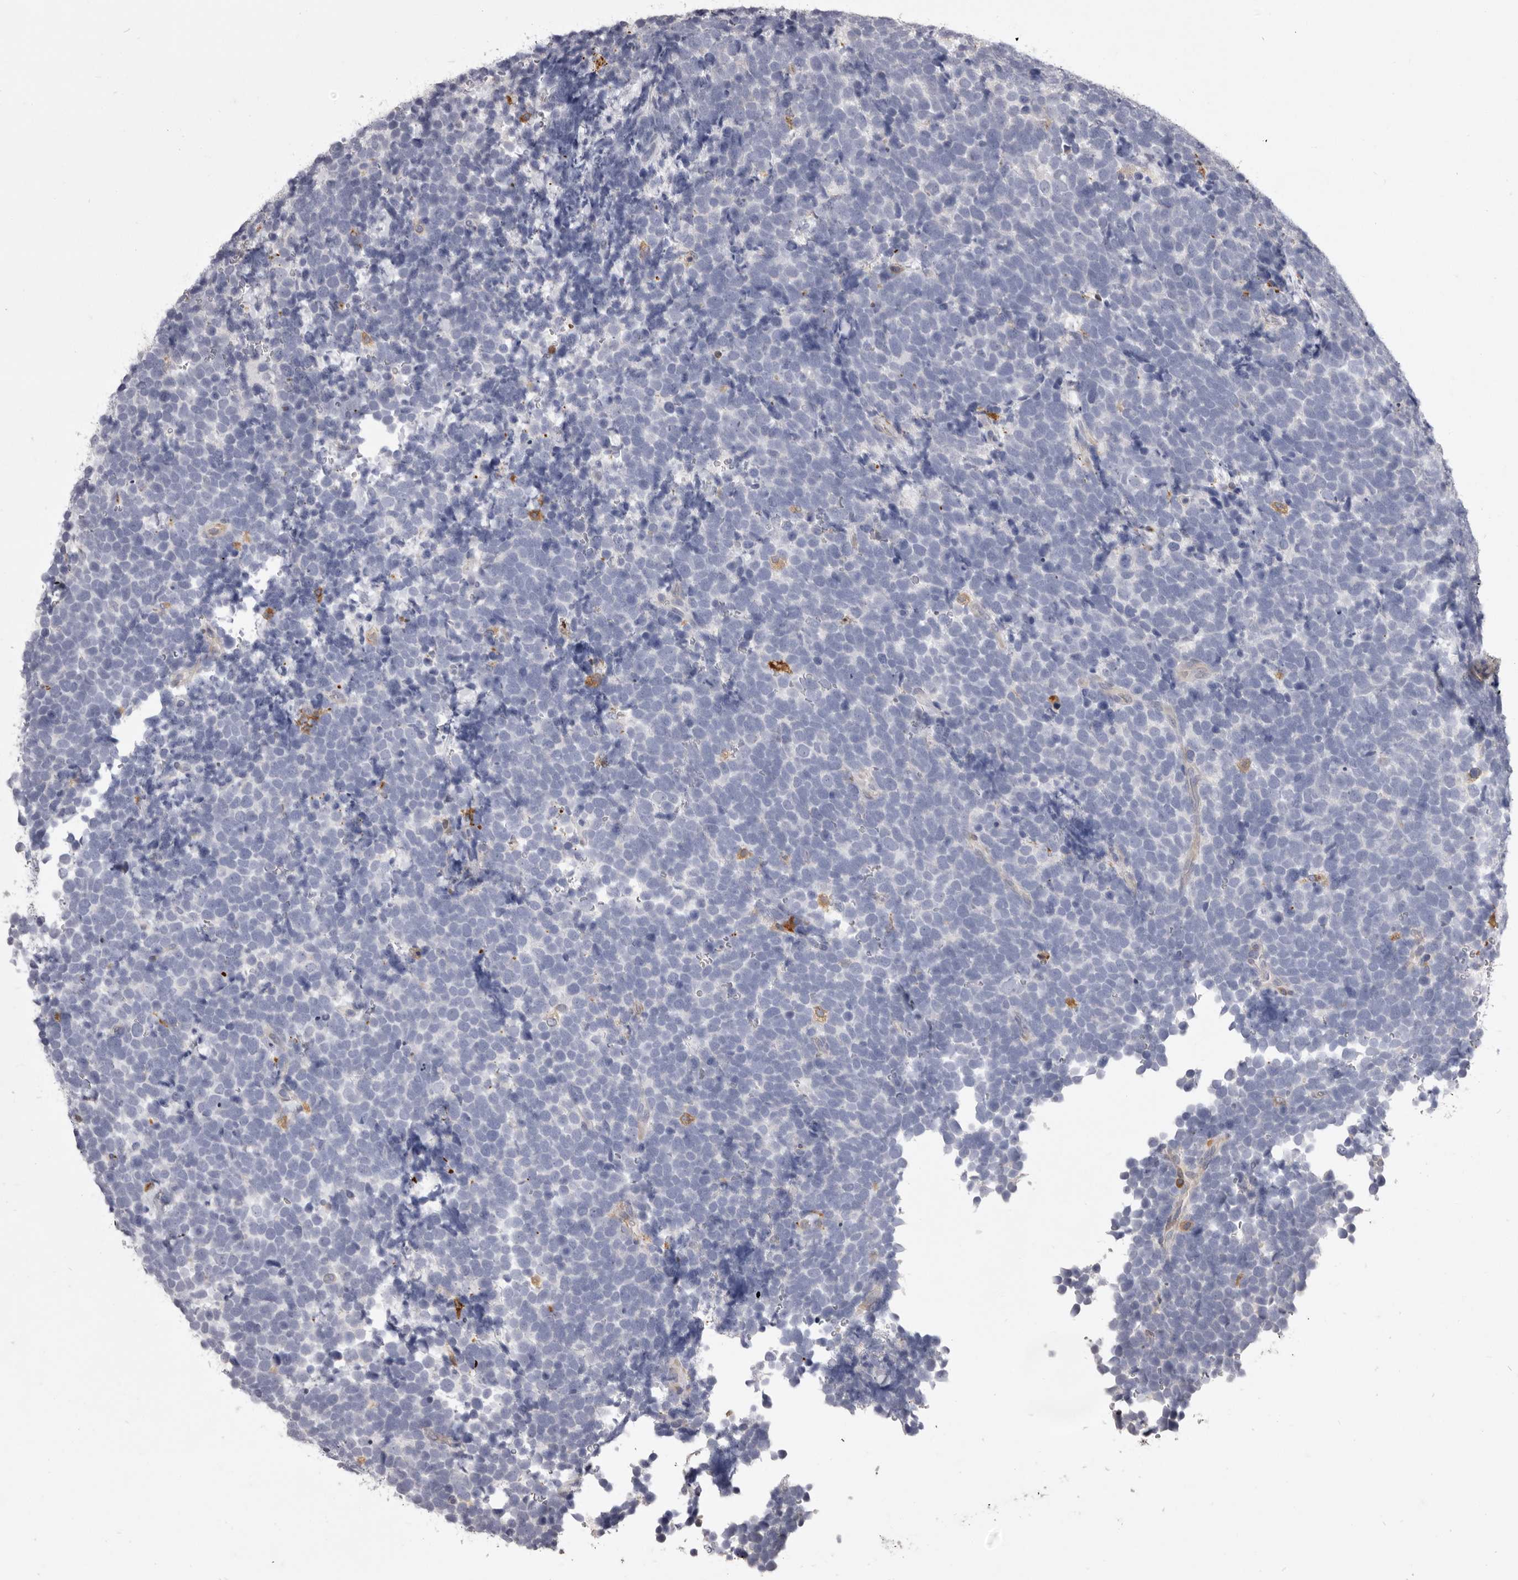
{"staining": {"intensity": "negative", "quantity": "none", "location": "none"}, "tissue": "urothelial cancer", "cell_type": "Tumor cells", "image_type": "cancer", "snomed": [{"axis": "morphology", "description": "Urothelial carcinoma, High grade"}, {"axis": "topography", "description": "Urinary bladder"}], "caption": "The IHC histopathology image has no significant staining in tumor cells of high-grade urothelial carcinoma tissue.", "gene": "VPS45", "patient": {"sex": "female", "age": 82}}